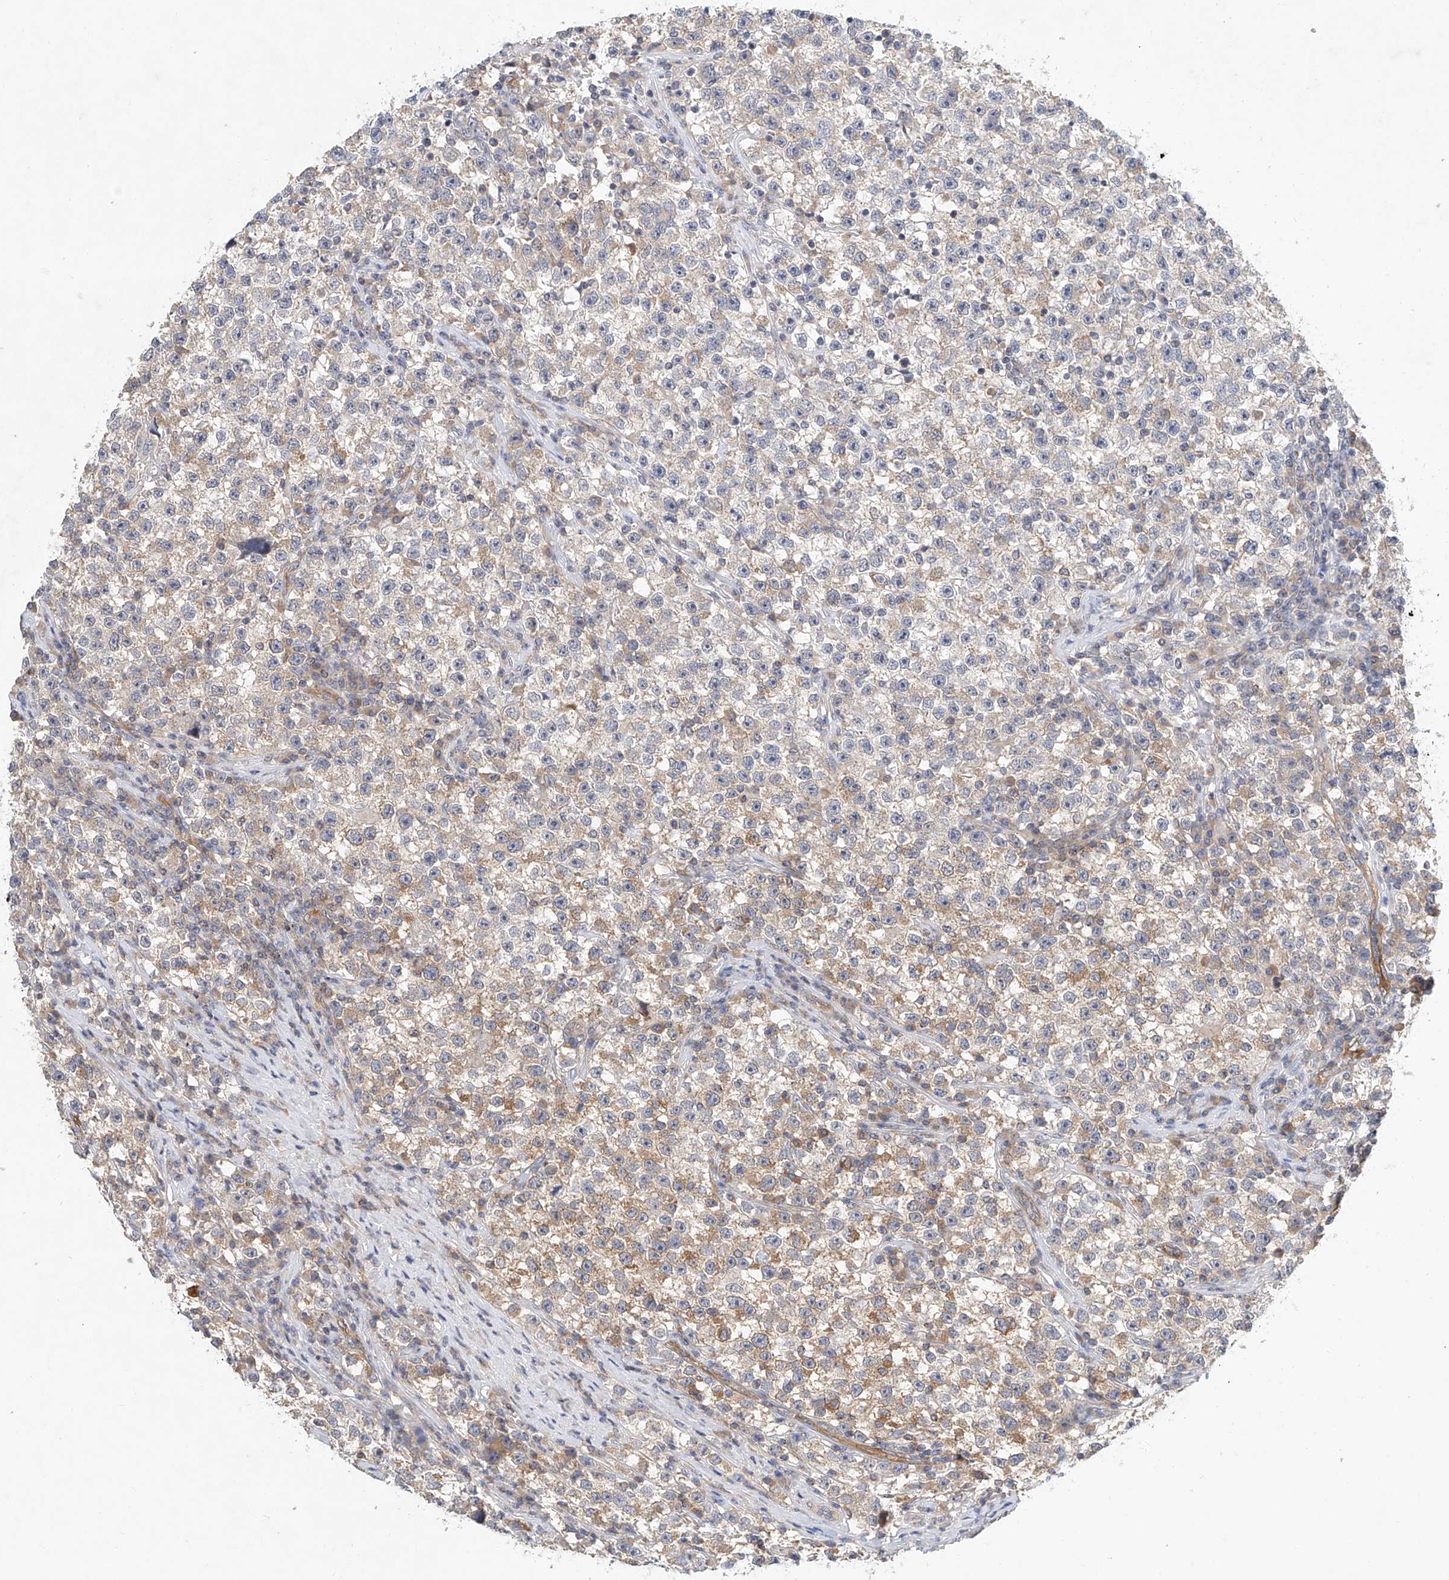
{"staining": {"intensity": "moderate", "quantity": "25%-75%", "location": "cytoplasmic/membranous"}, "tissue": "testis cancer", "cell_type": "Tumor cells", "image_type": "cancer", "snomed": [{"axis": "morphology", "description": "Seminoma, NOS"}, {"axis": "topography", "description": "Testis"}], "caption": "Immunohistochemical staining of seminoma (testis) reveals medium levels of moderate cytoplasmic/membranous positivity in approximately 25%-75% of tumor cells.", "gene": "CARMIL1", "patient": {"sex": "male", "age": 22}}